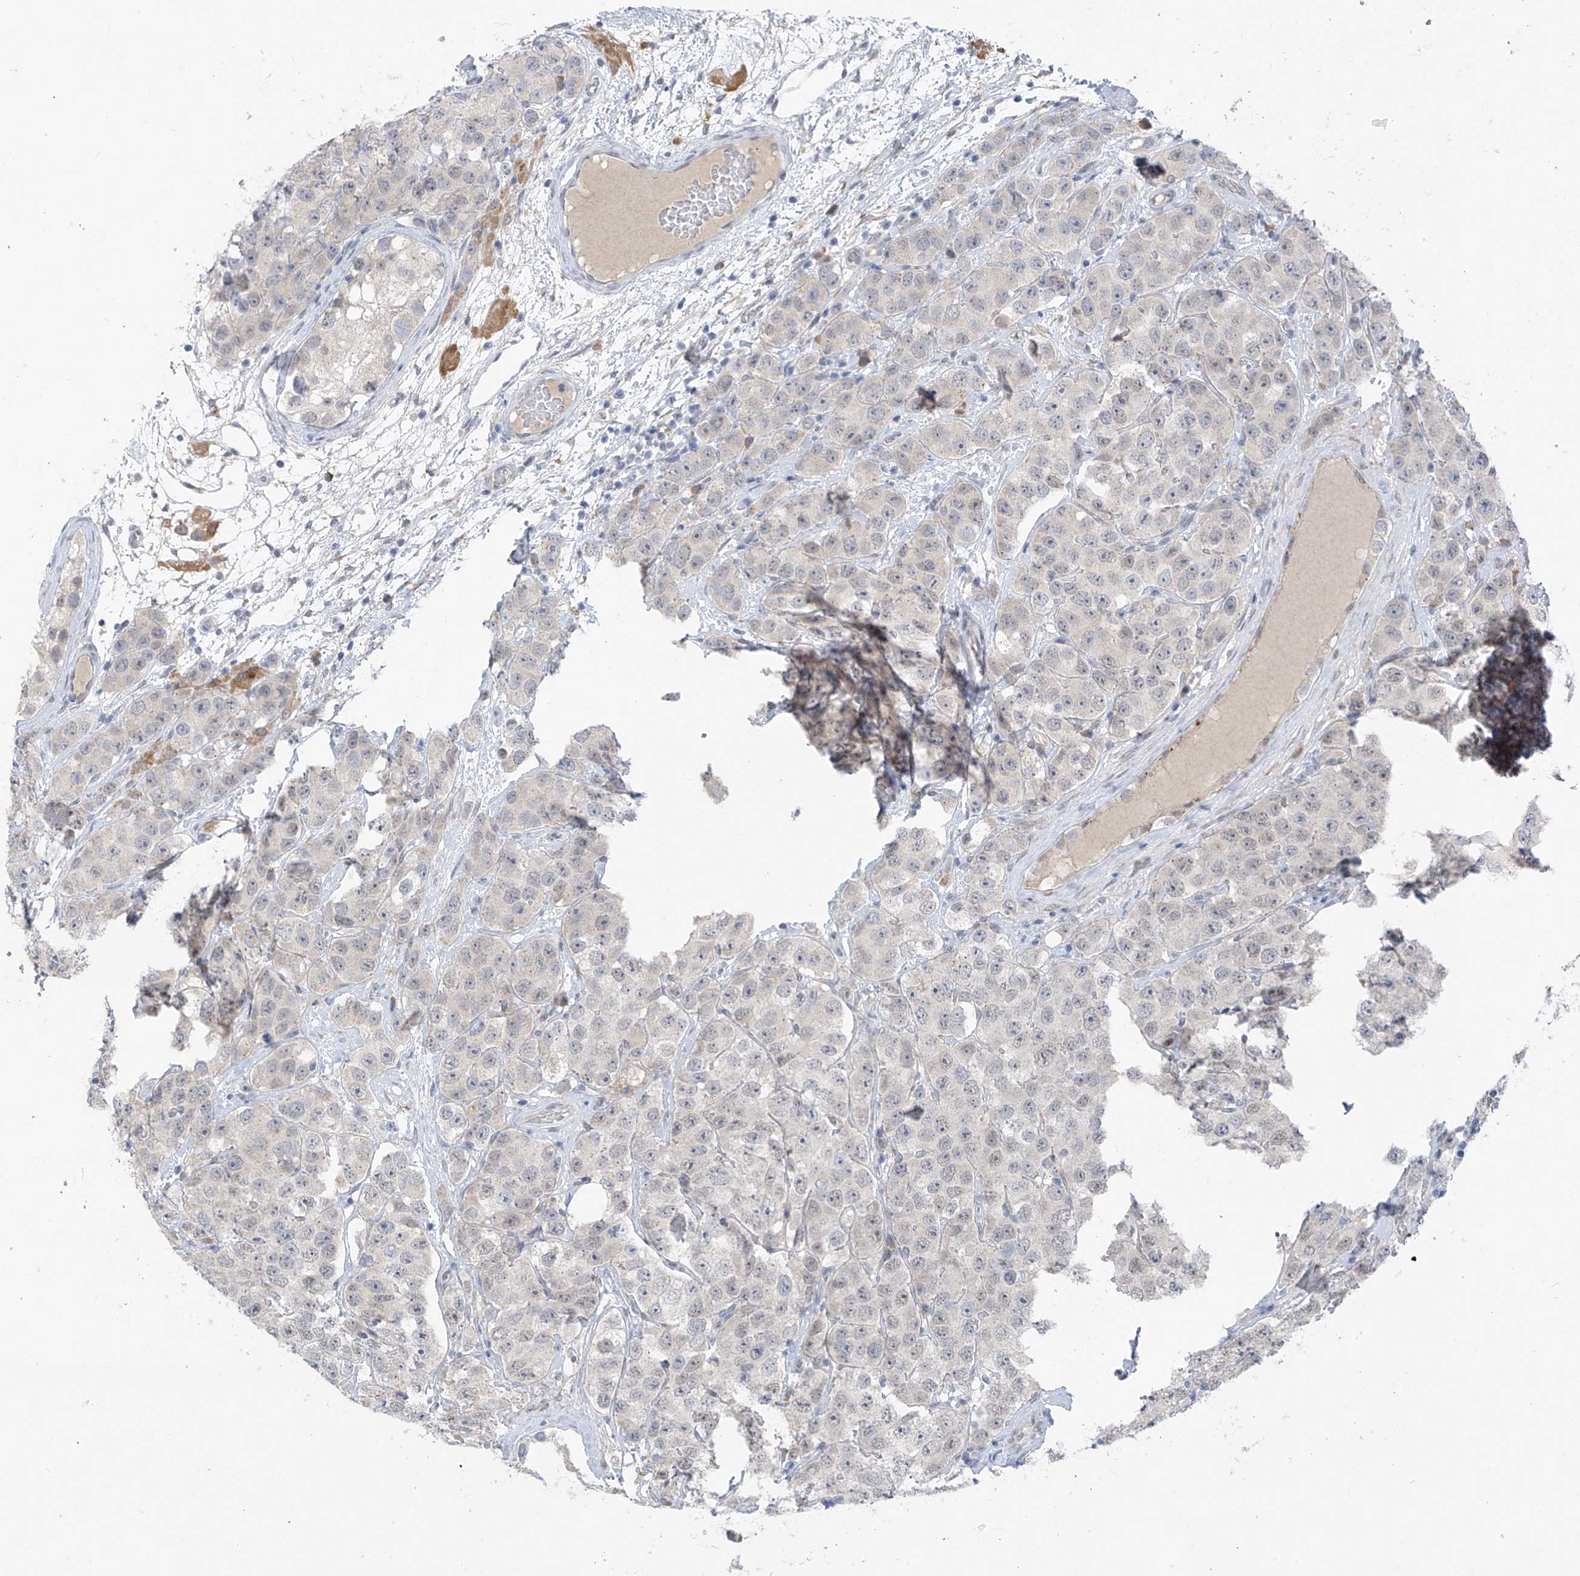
{"staining": {"intensity": "negative", "quantity": "none", "location": "none"}, "tissue": "testis cancer", "cell_type": "Tumor cells", "image_type": "cancer", "snomed": [{"axis": "morphology", "description": "Seminoma, NOS"}, {"axis": "topography", "description": "Testis"}], "caption": "This is an immunohistochemistry histopathology image of human testis seminoma. There is no staining in tumor cells.", "gene": "CYP4V2", "patient": {"sex": "male", "age": 28}}